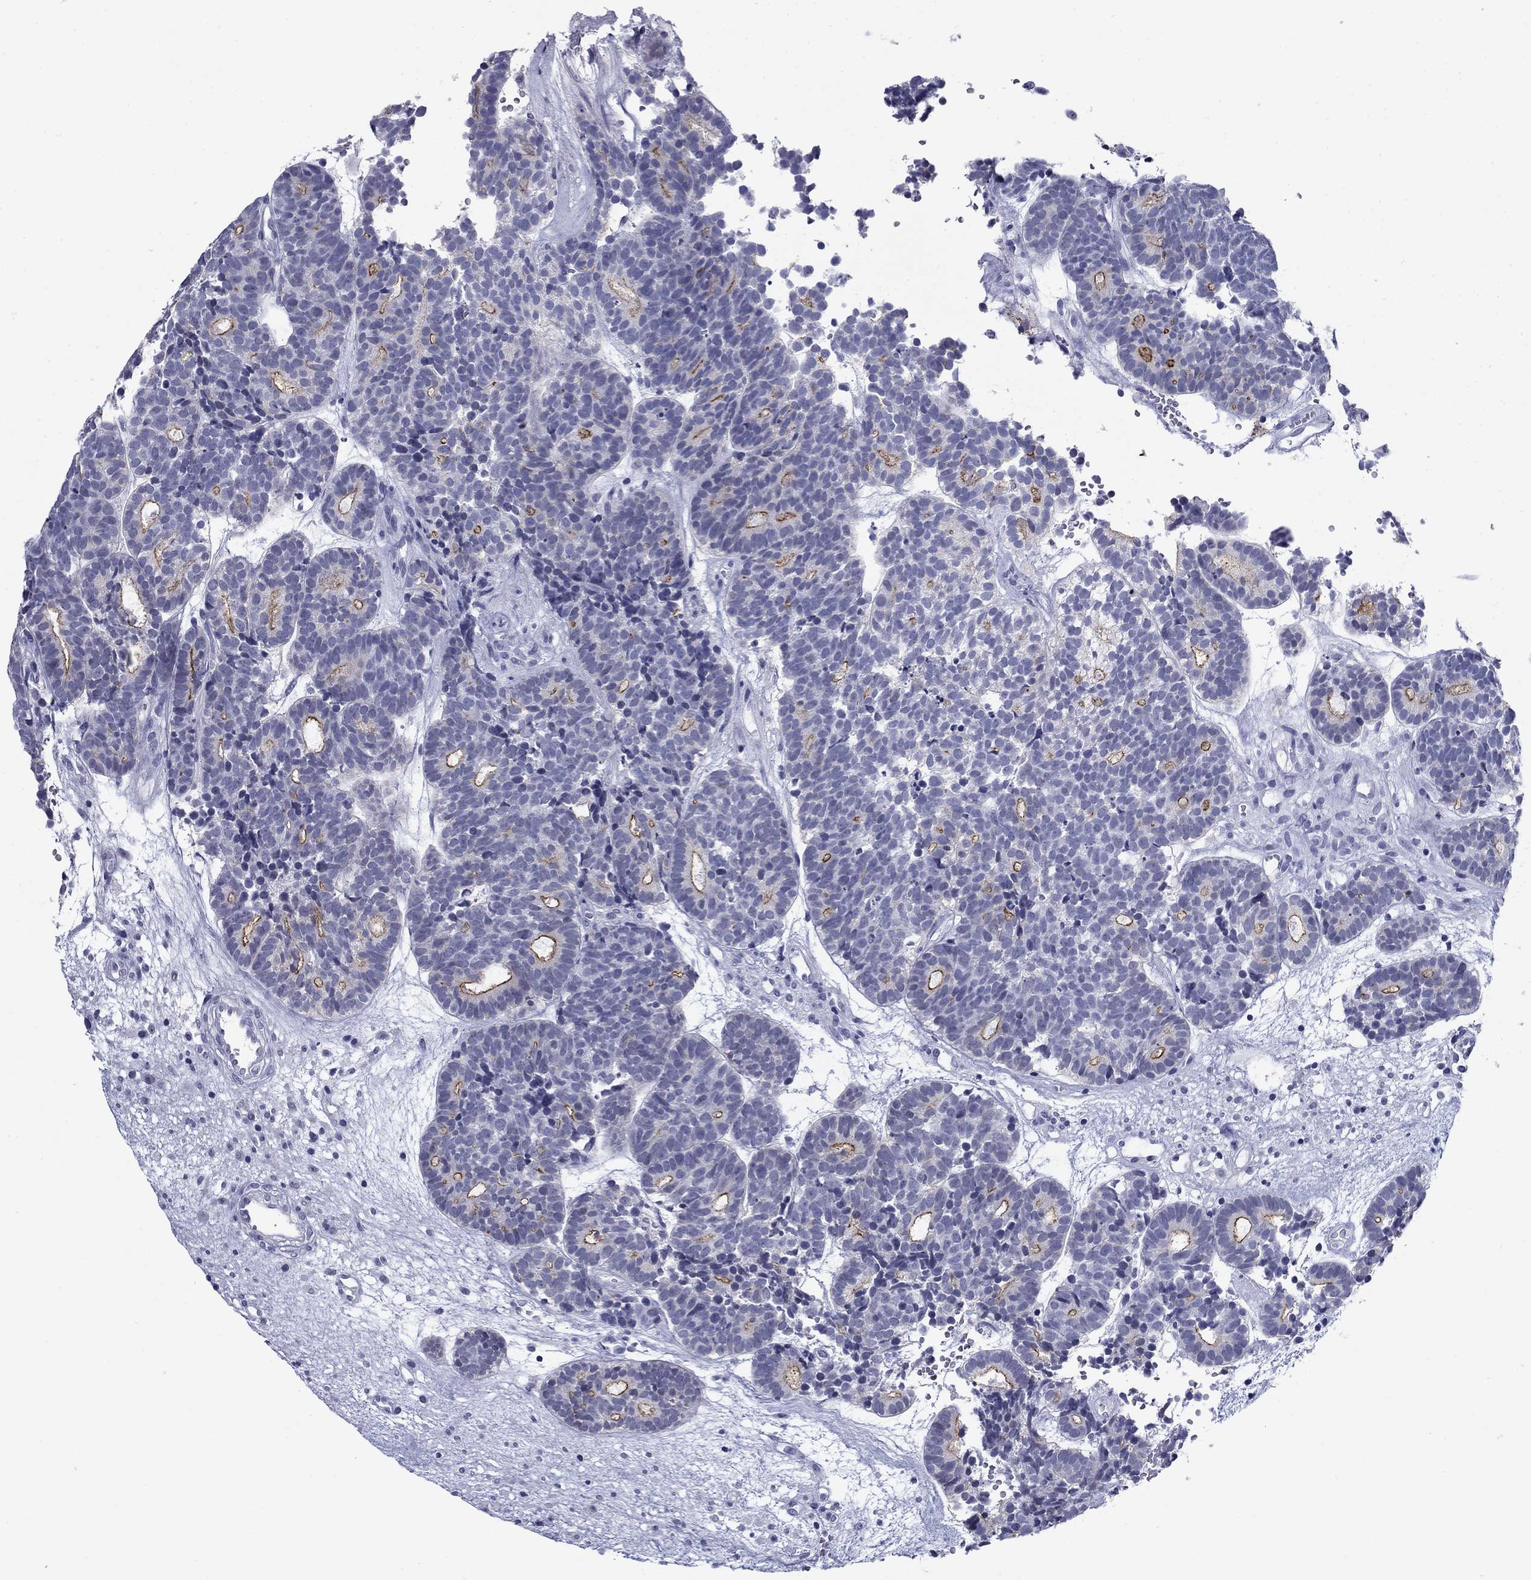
{"staining": {"intensity": "moderate", "quantity": "<25%", "location": "cytoplasmic/membranous"}, "tissue": "head and neck cancer", "cell_type": "Tumor cells", "image_type": "cancer", "snomed": [{"axis": "morphology", "description": "Adenocarcinoma, NOS"}, {"axis": "topography", "description": "Head-Neck"}], "caption": "Head and neck cancer tissue demonstrates moderate cytoplasmic/membranous staining in about <25% of tumor cells", "gene": "C4orf19", "patient": {"sex": "female", "age": 81}}